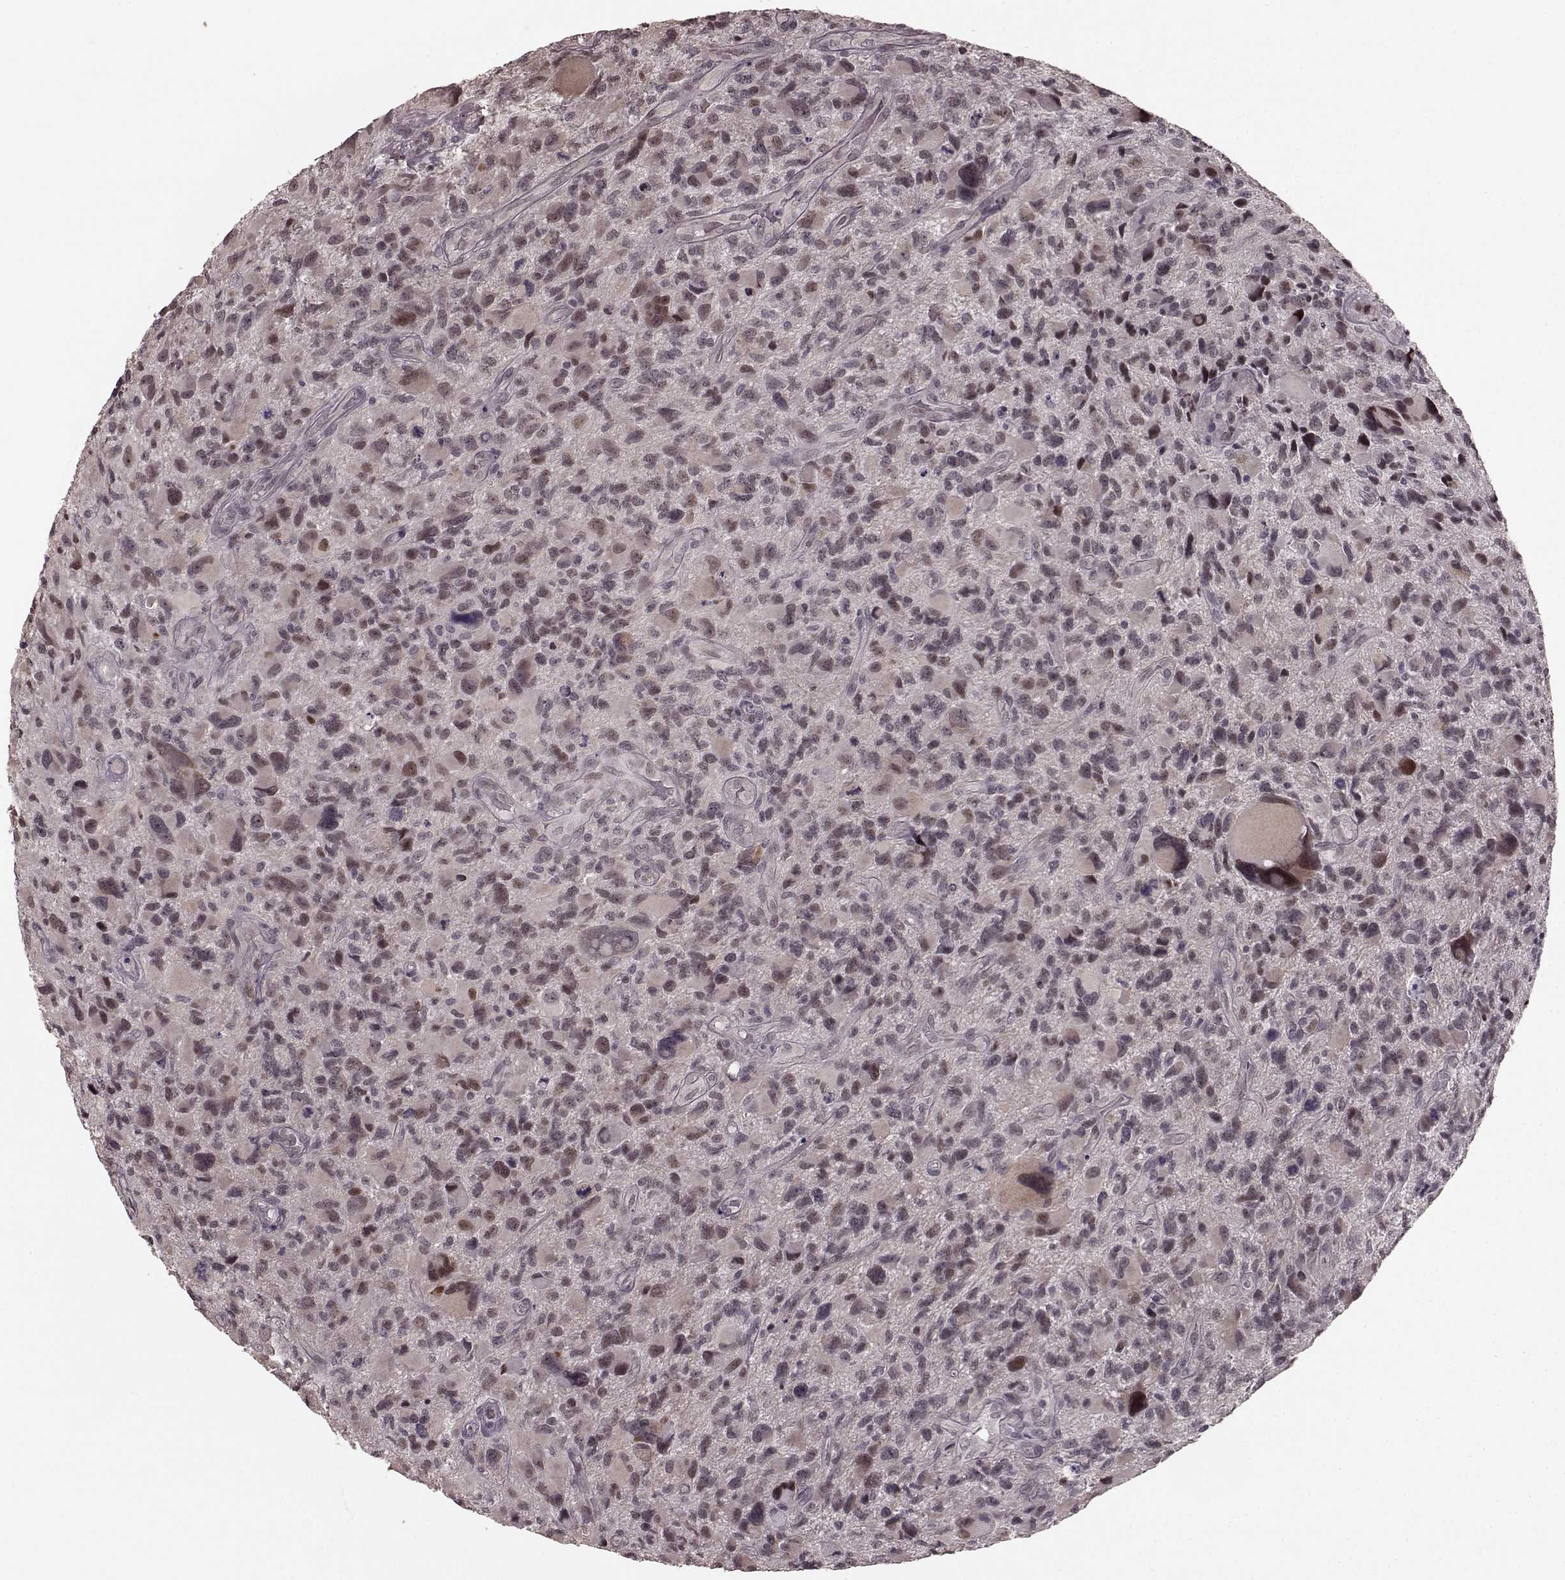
{"staining": {"intensity": "negative", "quantity": "none", "location": "none"}, "tissue": "glioma", "cell_type": "Tumor cells", "image_type": "cancer", "snomed": [{"axis": "morphology", "description": "Glioma, malignant, NOS"}, {"axis": "morphology", "description": "Glioma, malignant, High grade"}, {"axis": "topography", "description": "Brain"}], "caption": "There is no significant positivity in tumor cells of glioma.", "gene": "PLCB4", "patient": {"sex": "female", "age": 71}}